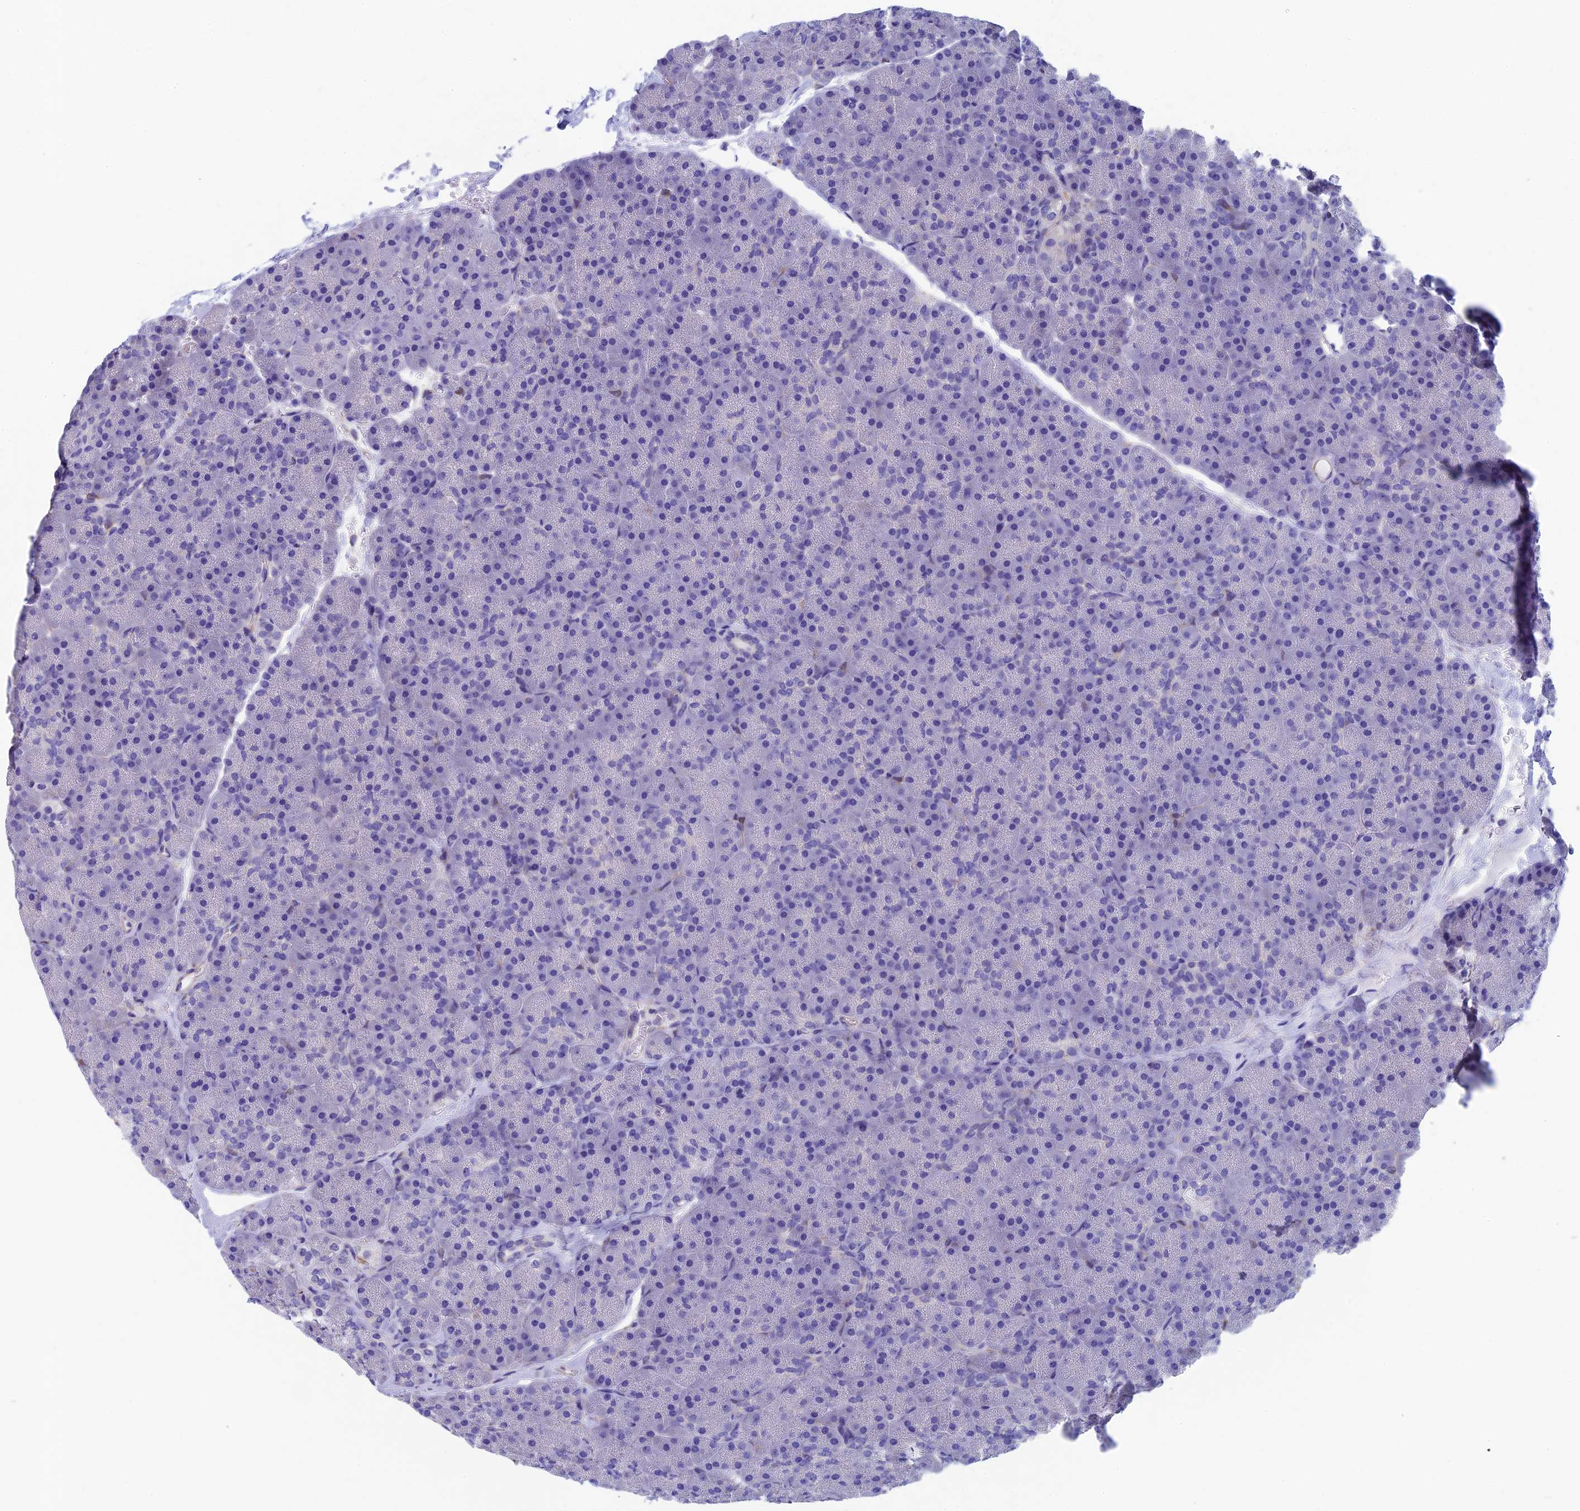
{"staining": {"intensity": "negative", "quantity": "none", "location": "none"}, "tissue": "pancreas", "cell_type": "Exocrine glandular cells", "image_type": "normal", "snomed": [{"axis": "morphology", "description": "Normal tissue, NOS"}, {"axis": "topography", "description": "Pancreas"}], "caption": "The IHC image has no significant staining in exocrine glandular cells of pancreas. (Stains: DAB (3,3'-diaminobenzidine) immunohistochemistry (IHC) with hematoxylin counter stain, Microscopy: brightfield microscopy at high magnification).", "gene": "ADH7", "patient": {"sex": "male", "age": 36}}